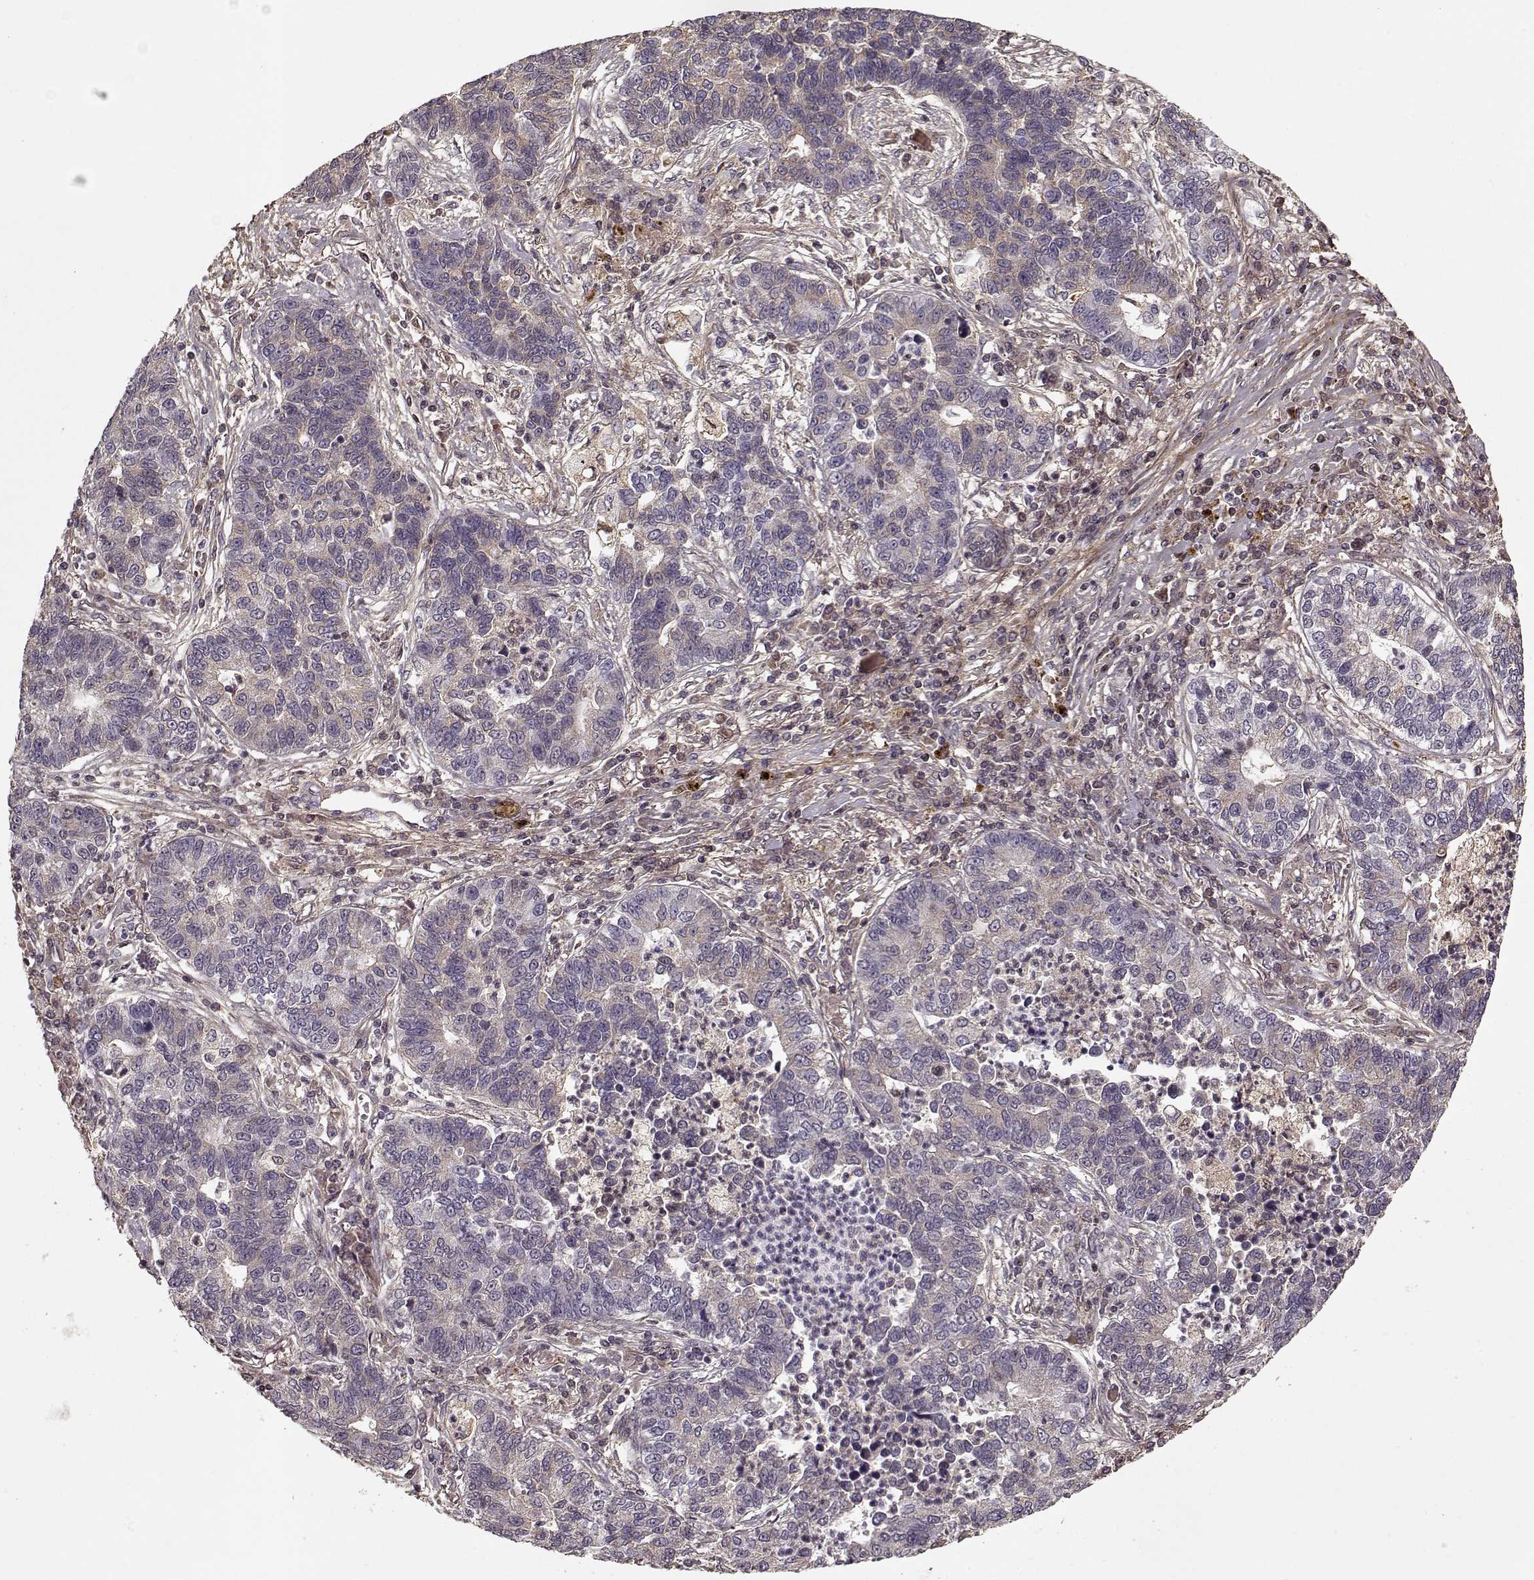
{"staining": {"intensity": "weak", "quantity": ">75%", "location": "cytoplasmic/membranous"}, "tissue": "lung cancer", "cell_type": "Tumor cells", "image_type": "cancer", "snomed": [{"axis": "morphology", "description": "Adenocarcinoma, NOS"}, {"axis": "topography", "description": "Lung"}], "caption": "Weak cytoplasmic/membranous staining for a protein is present in about >75% of tumor cells of adenocarcinoma (lung) using immunohistochemistry (IHC).", "gene": "LUM", "patient": {"sex": "female", "age": 57}}